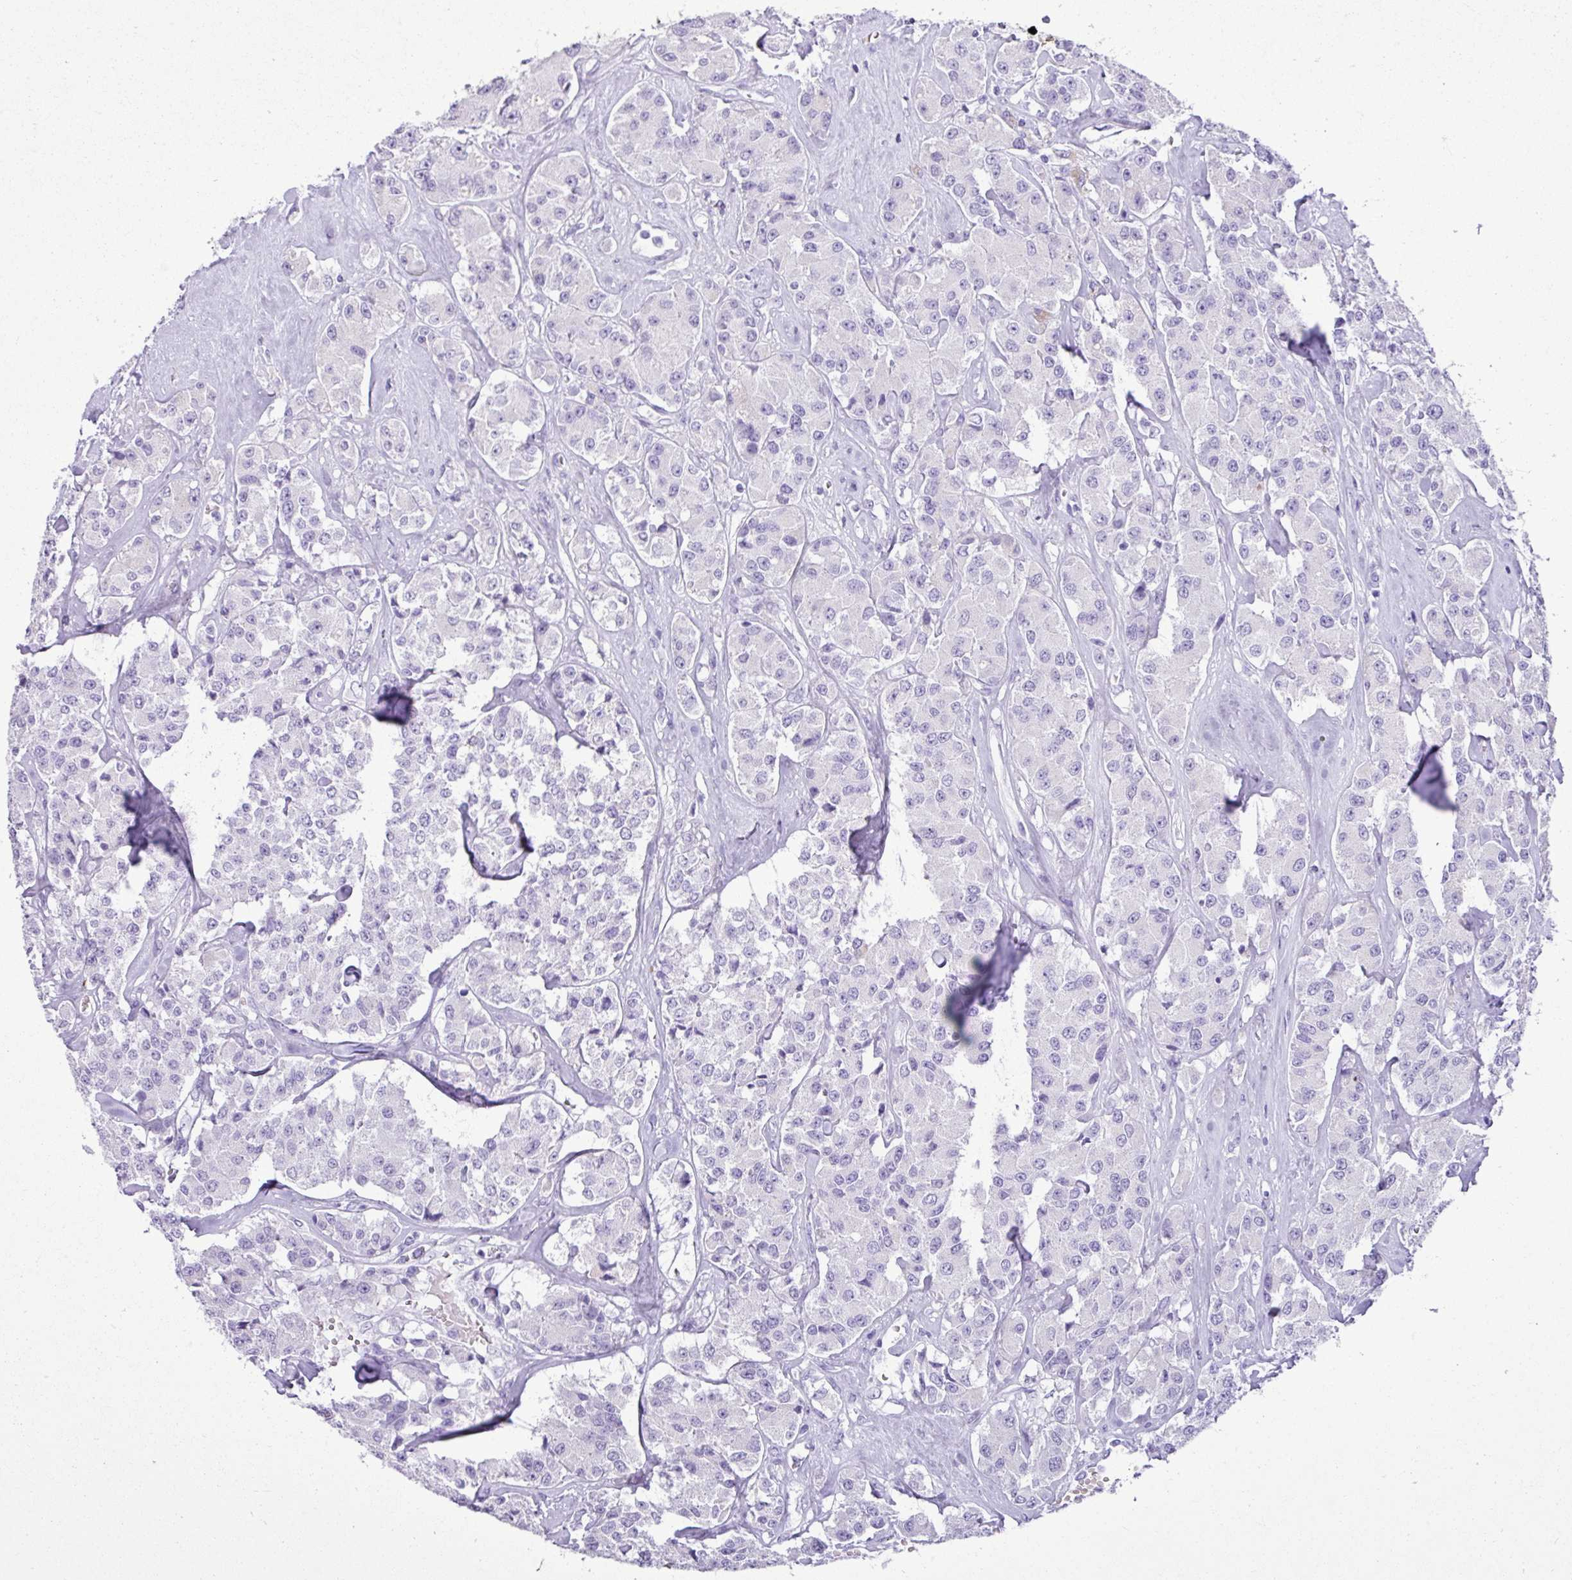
{"staining": {"intensity": "negative", "quantity": "none", "location": "none"}, "tissue": "carcinoid", "cell_type": "Tumor cells", "image_type": "cancer", "snomed": [{"axis": "morphology", "description": "Carcinoid, malignant, NOS"}, {"axis": "topography", "description": "Pancreas"}], "caption": "DAB immunohistochemical staining of human carcinoid (malignant) displays no significant positivity in tumor cells.", "gene": "ZSCAN5A", "patient": {"sex": "male", "age": 41}}